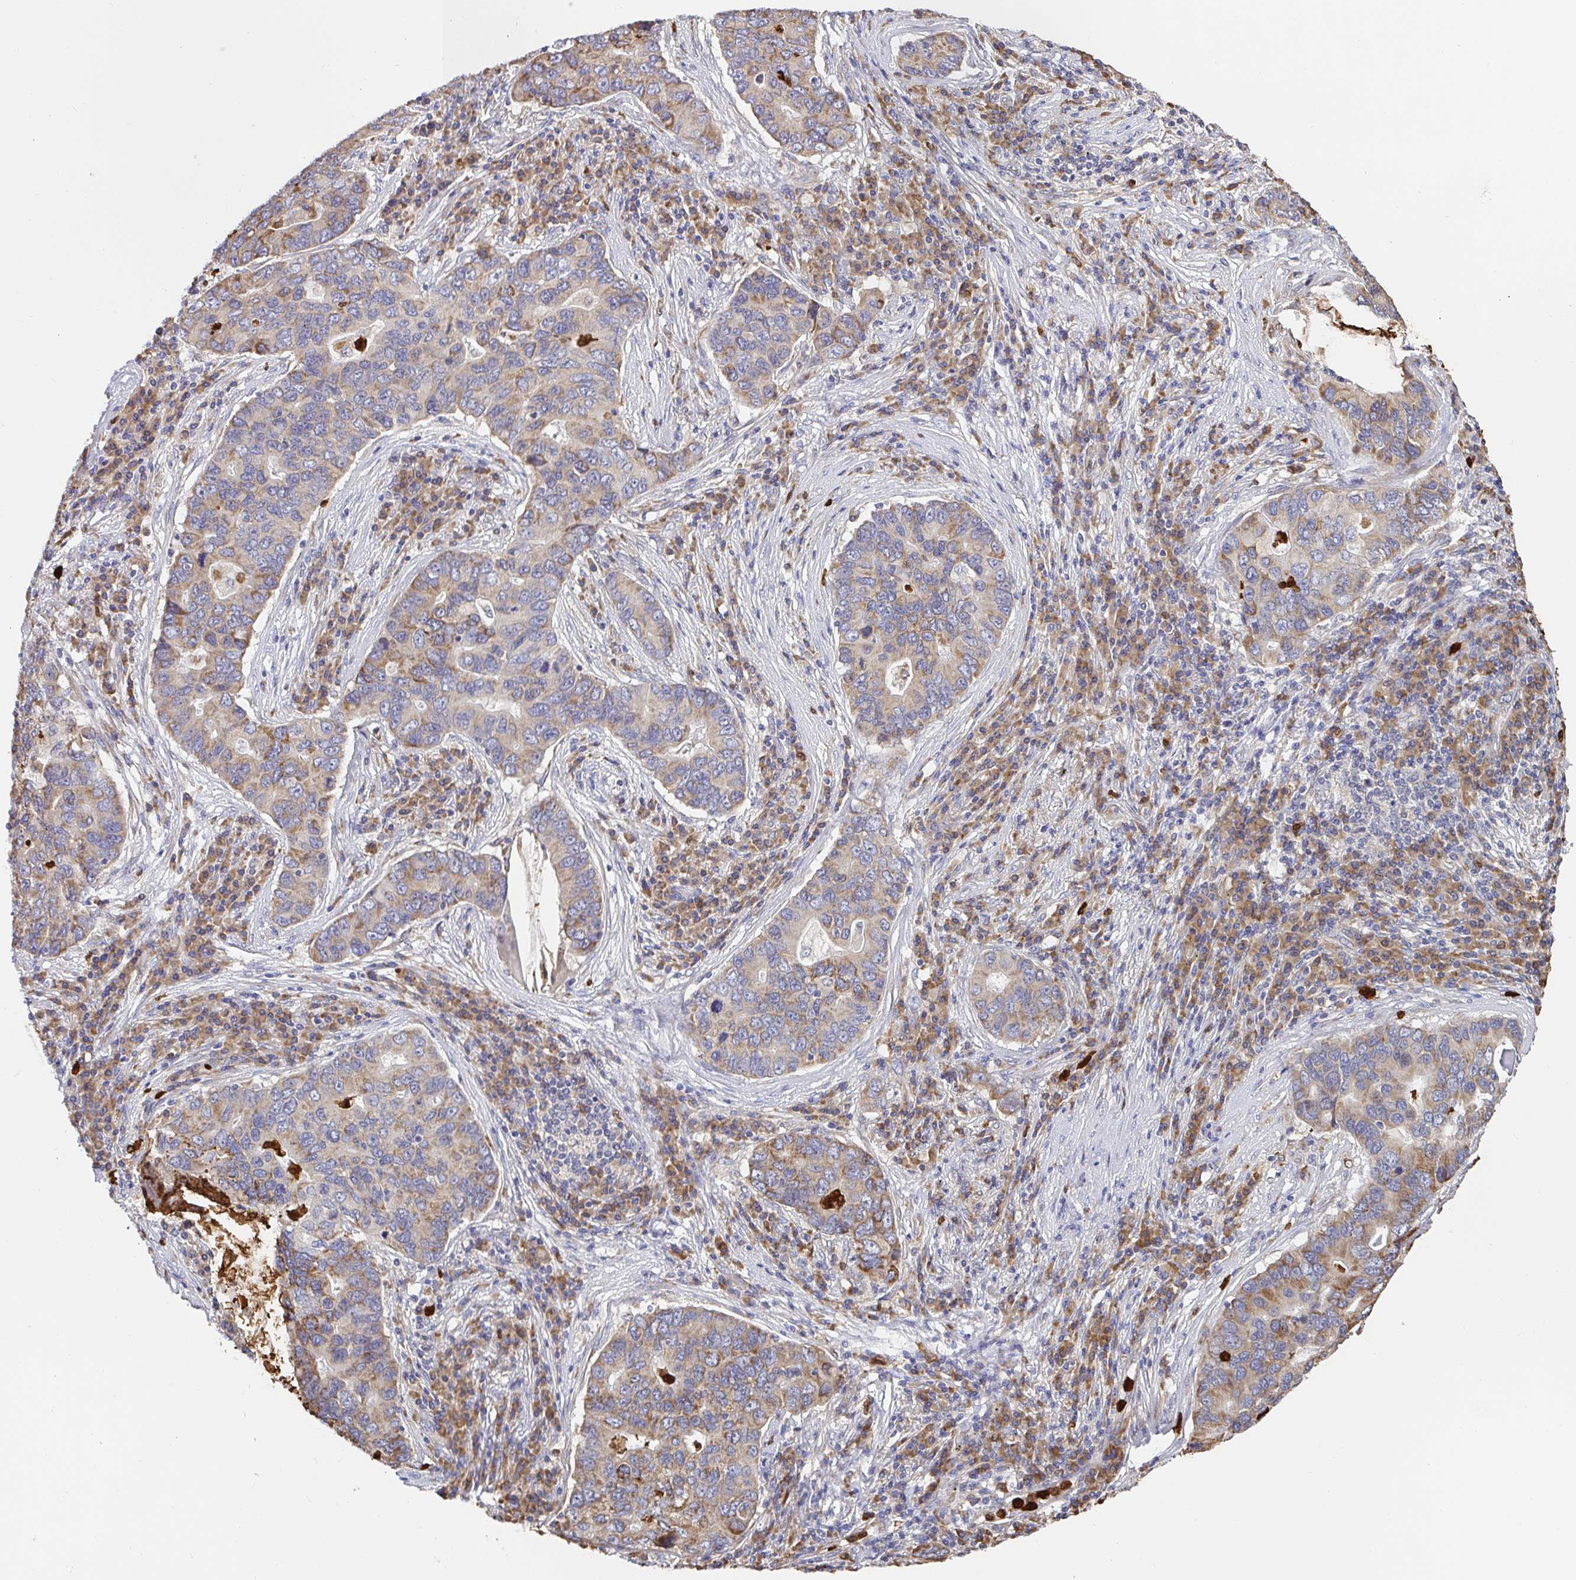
{"staining": {"intensity": "moderate", "quantity": "25%-75%", "location": "cytoplasmic/membranous"}, "tissue": "lung cancer", "cell_type": "Tumor cells", "image_type": "cancer", "snomed": [{"axis": "morphology", "description": "Adenocarcinoma, NOS"}, {"axis": "morphology", "description": "Adenocarcinoma, metastatic, NOS"}, {"axis": "topography", "description": "Lymph node"}, {"axis": "topography", "description": "Lung"}], "caption": "Immunohistochemistry (IHC) (DAB (3,3'-diaminobenzidine)) staining of human lung cancer (metastatic adenocarcinoma) demonstrates moderate cytoplasmic/membranous protein staining in approximately 25%-75% of tumor cells.", "gene": "PDPK1", "patient": {"sex": "female", "age": 54}}